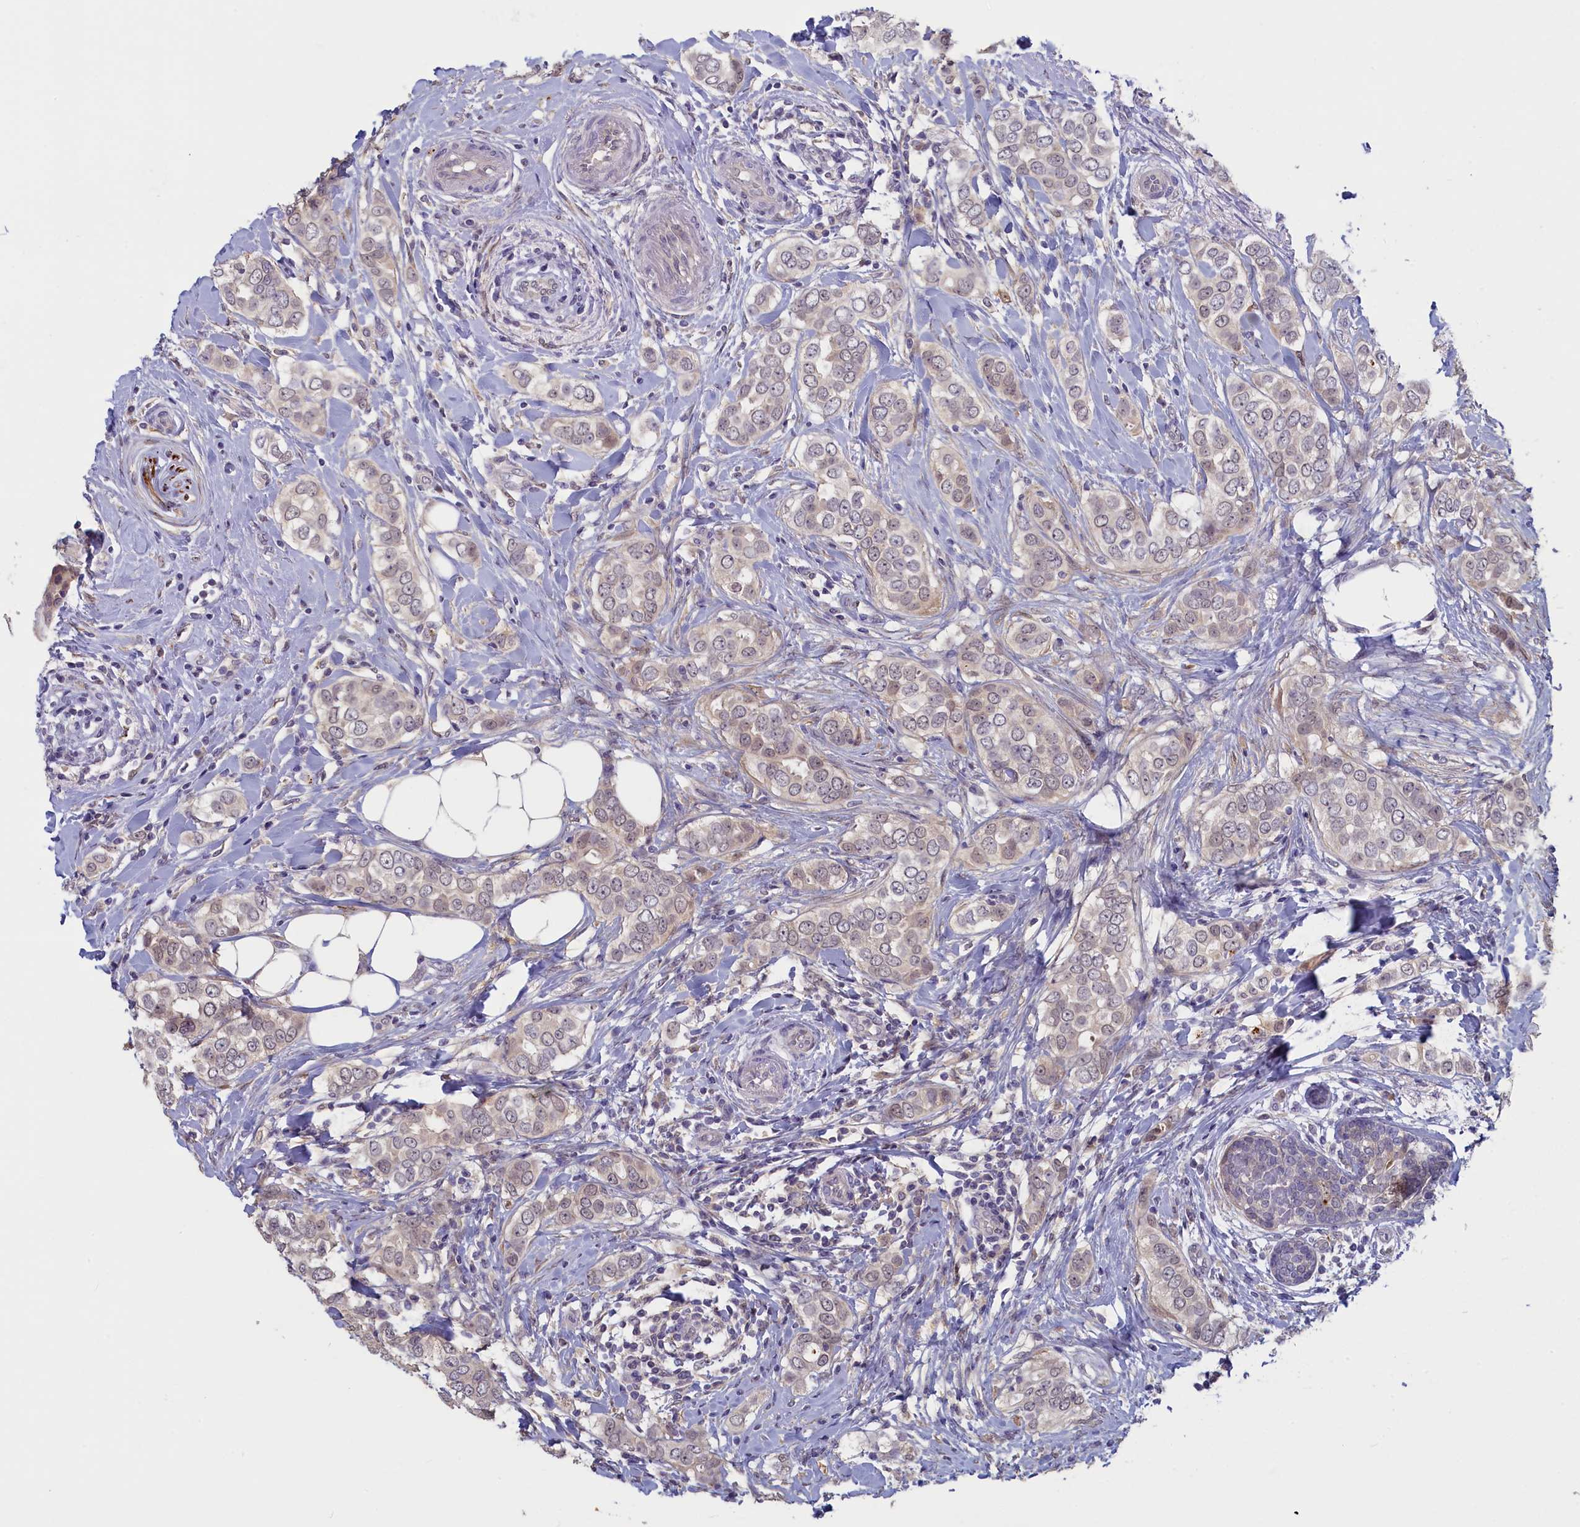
{"staining": {"intensity": "weak", "quantity": ">75%", "location": "cytoplasmic/membranous,nuclear"}, "tissue": "breast cancer", "cell_type": "Tumor cells", "image_type": "cancer", "snomed": [{"axis": "morphology", "description": "Lobular carcinoma"}, {"axis": "topography", "description": "Breast"}], "caption": "Breast cancer (lobular carcinoma) stained for a protein (brown) shows weak cytoplasmic/membranous and nuclear positive expression in approximately >75% of tumor cells.", "gene": "UCHL3", "patient": {"sex": "female", "age": 51}}